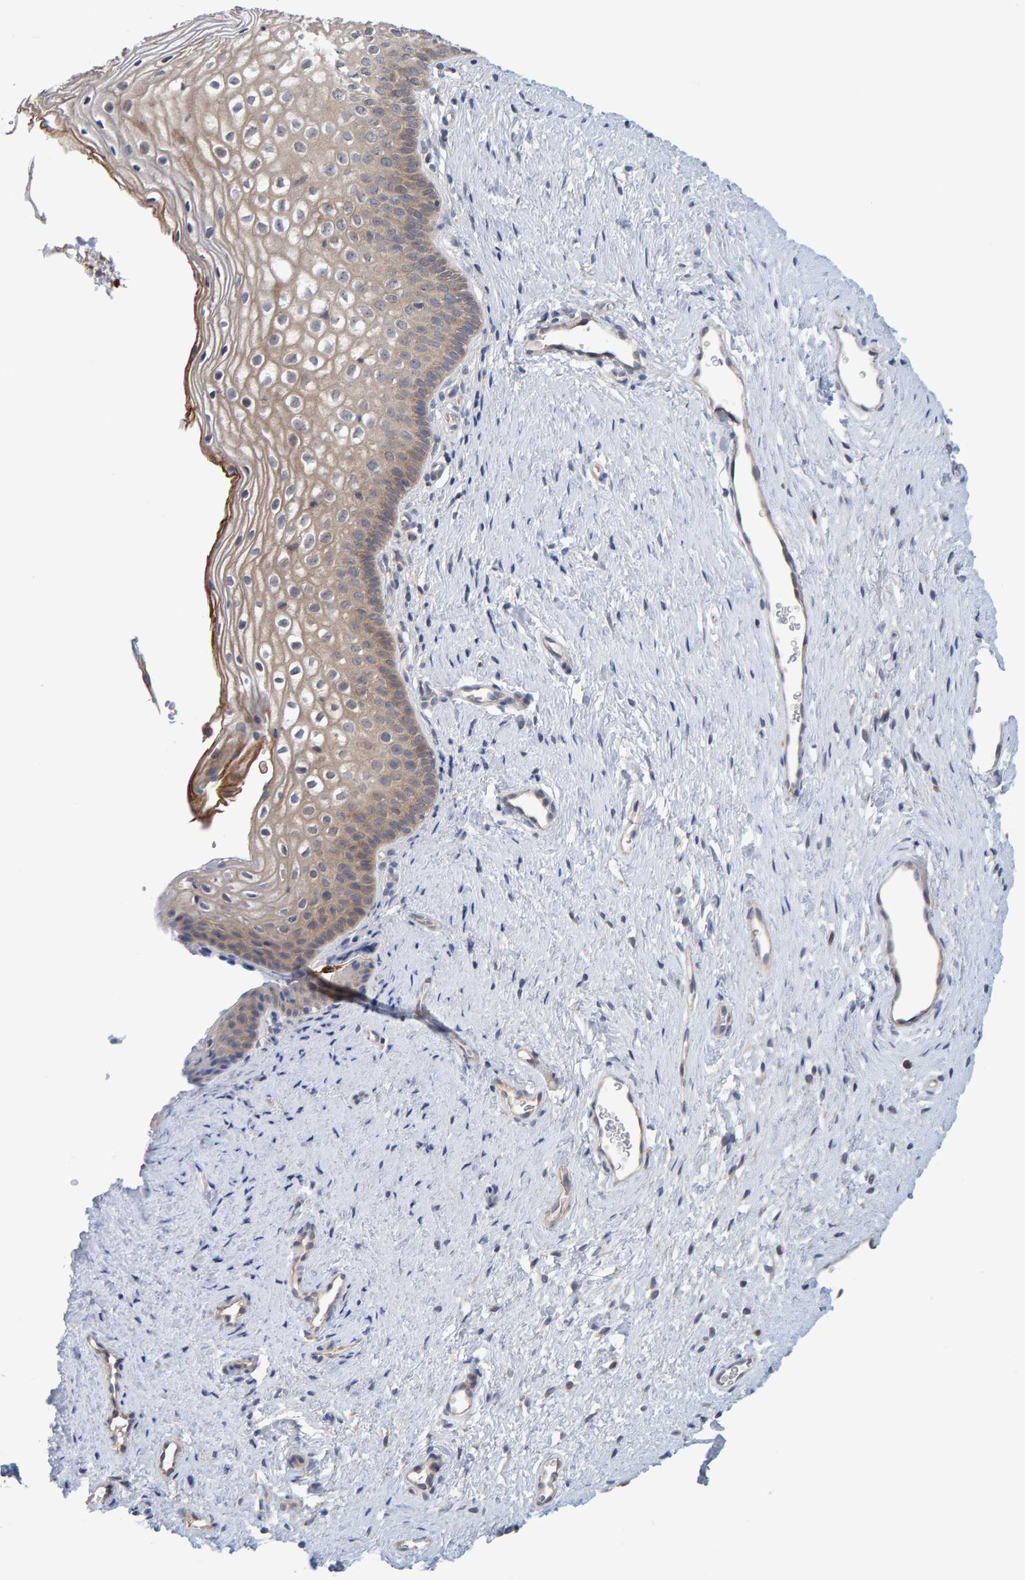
{"staining": {"intensity": "weak", "quantity": "<25%", "location": "cytoplasmic/membranous"}, "tissue": "cervix", "cell_type": "Glandular cells", "image_type": "normal", "snomed": [{"axis": "morphology", "description": "Normal tissue, NOS"}, {"axis": "topography", "description": "Cervix"}], "caption": "IHC image of benign cervix: human cervix stained with DAB (3,3'-diaminobenzidine) displays no significant protein positivity in glandular cells. (Immunohistochemistry, brightfield microscopy, high magnification).", "gene": "TATDN1", "patient": {"sex": "female", "age": 27}}